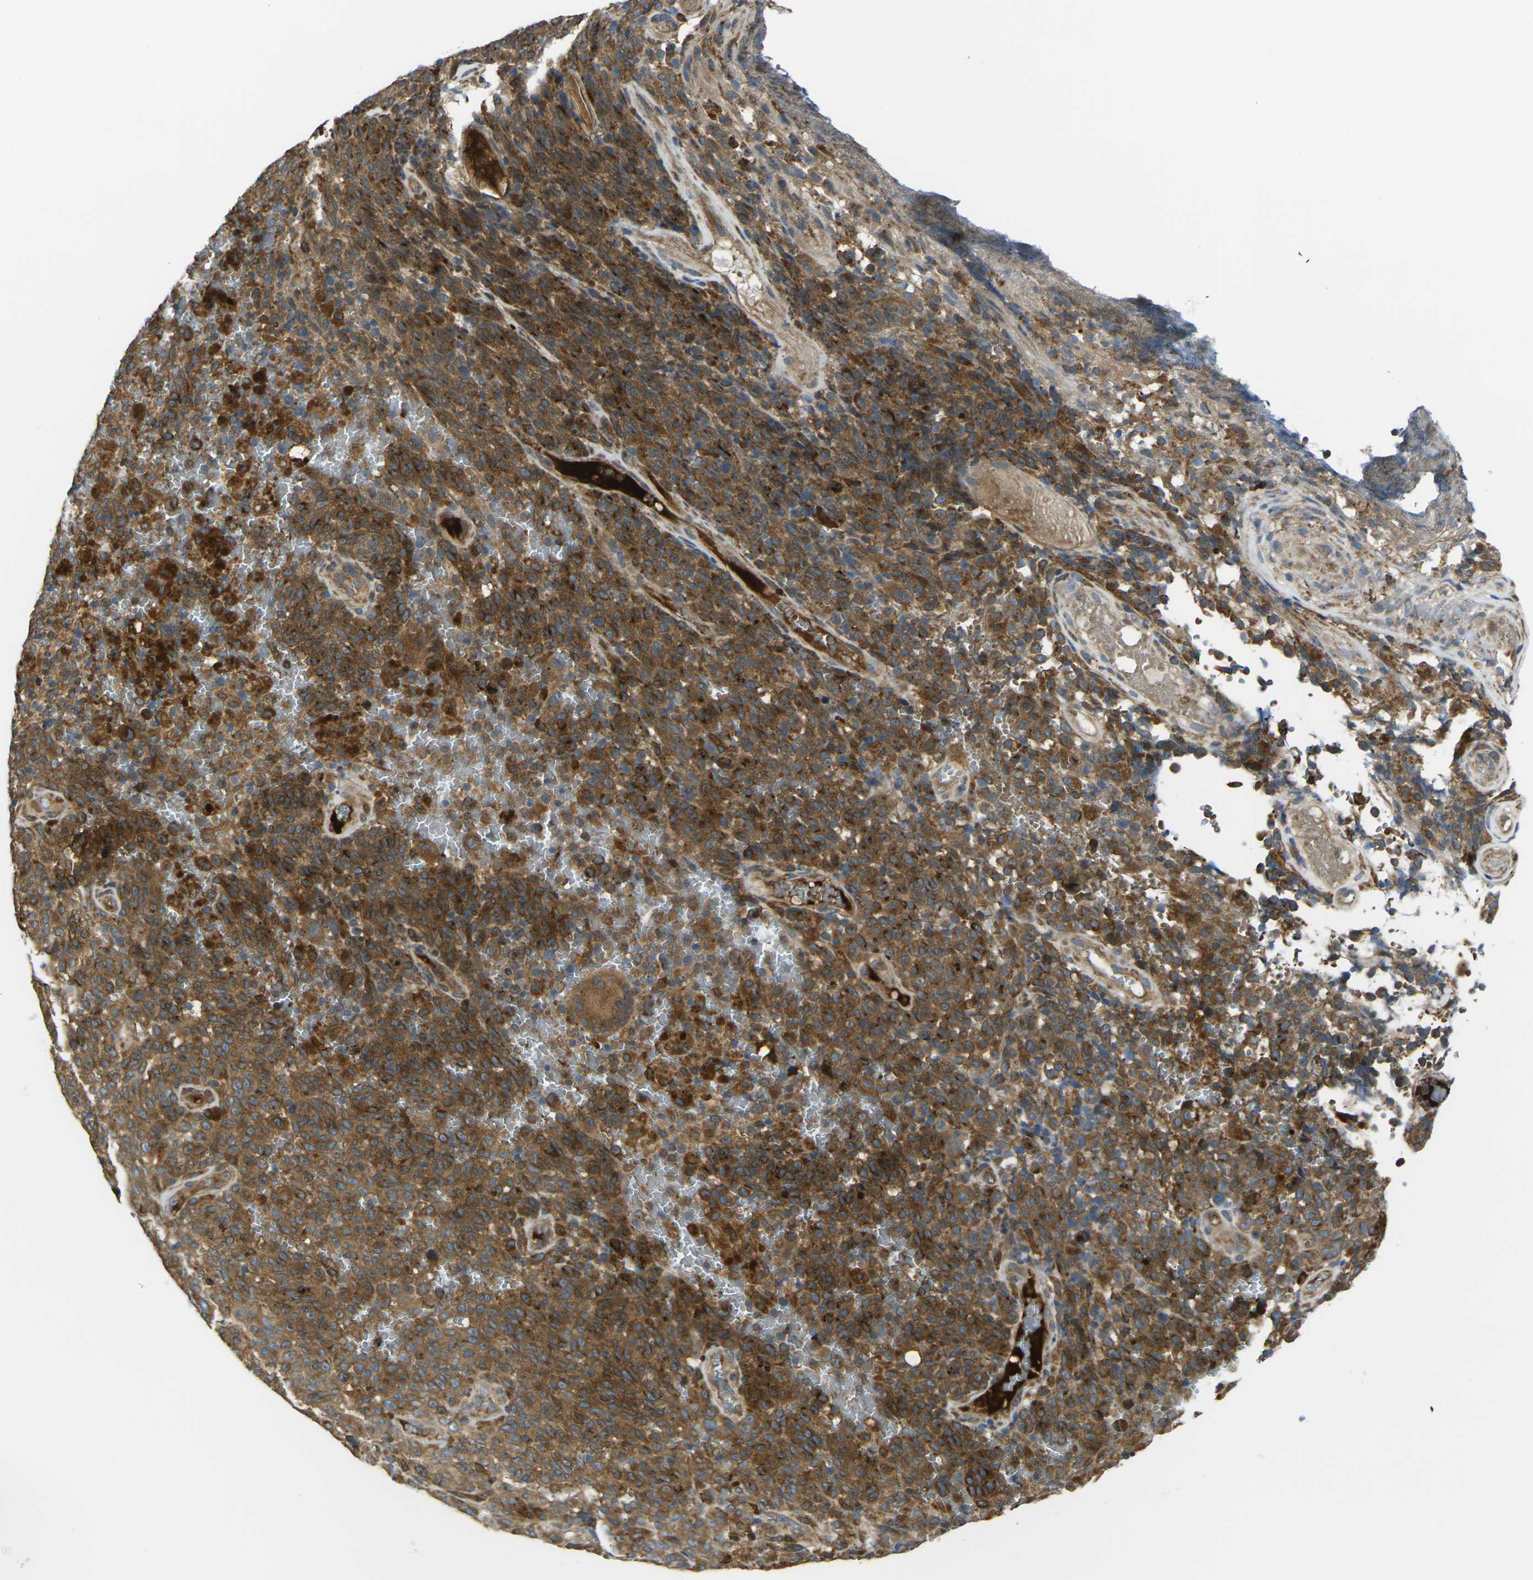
{"staining": {"intensity": "strong", "quantity": ">75%", "location": "cytoplasmic/membranous"}, "tissue": "melanoma", "cell_type": "Tumor cells", "image_type": "cancer", "snomed": [{"axis": "morphology", "description": "Malignant melanoma, NOS"}, {"axis": "topography", "description": "Skin"}], "caption": "A brown stain highlights strong cytoplasmic/membranous positivity of a protein in human malignant melanoma tumor cells.", "gene": "FZD1", "patient": {"sex": "female", "age": 82}}